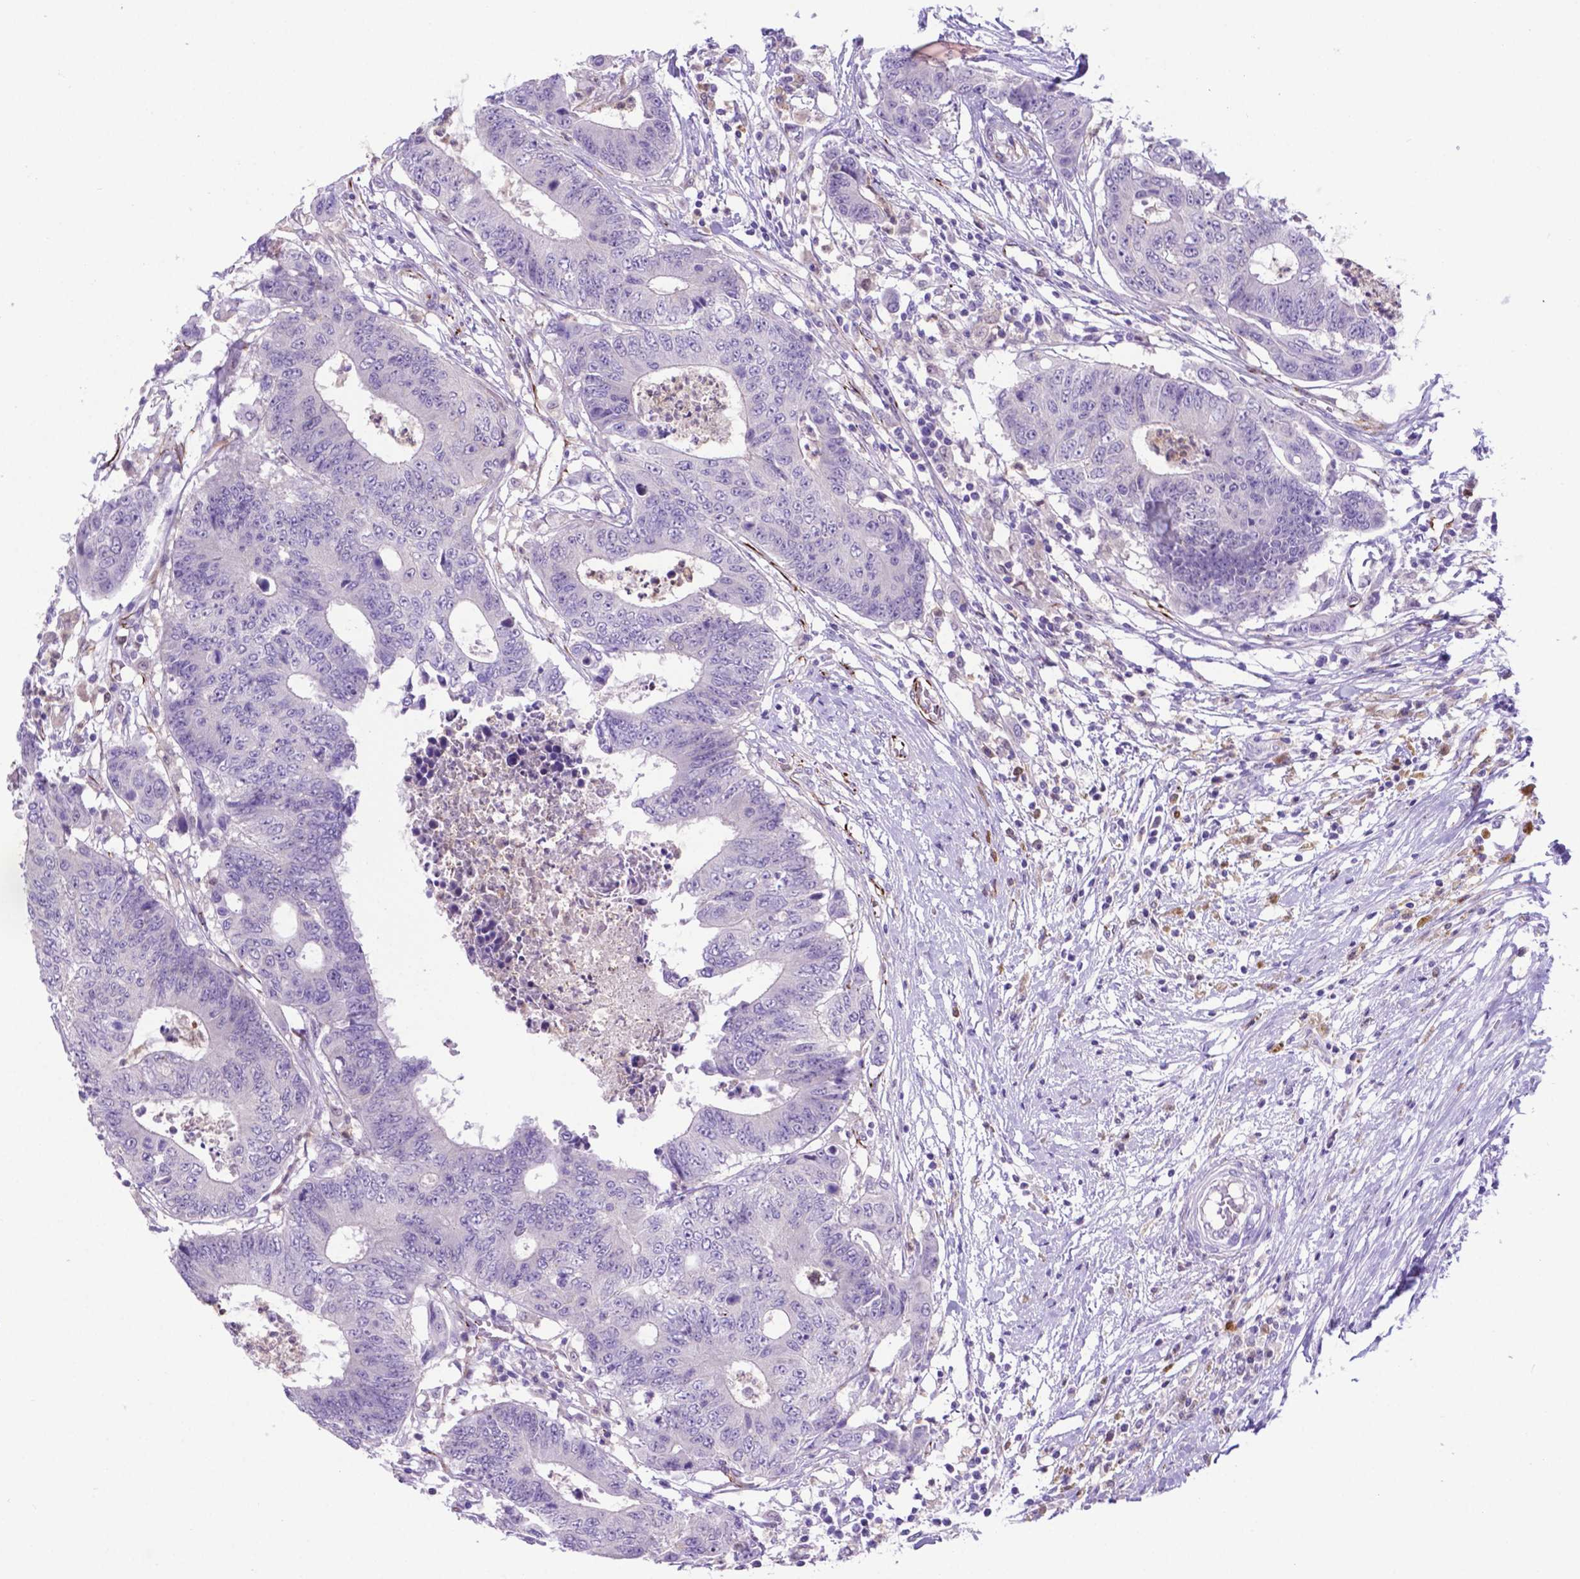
{"staining": {"intensity": "negative", "quantity": "none", "location": "none"}, "tissue": "colorectal cancer", "cell_type": "Tumor cells", "image_type": "cancer", "snomed": [{"axis": "morphology", "description": "Adenocarcinoma, NOS"}, {"axis": "topography", "description": "Colon"}], "caption": "This micrograph is of colorectal cancer (adenocarcinoma) stained with immunohistochemistry to label a protein in brown with the nuclei are counter-stained blue. There is no positivity in tumor cells.", "gene": "LZTR1", "patient": {"sex": "female", "age": 48}}